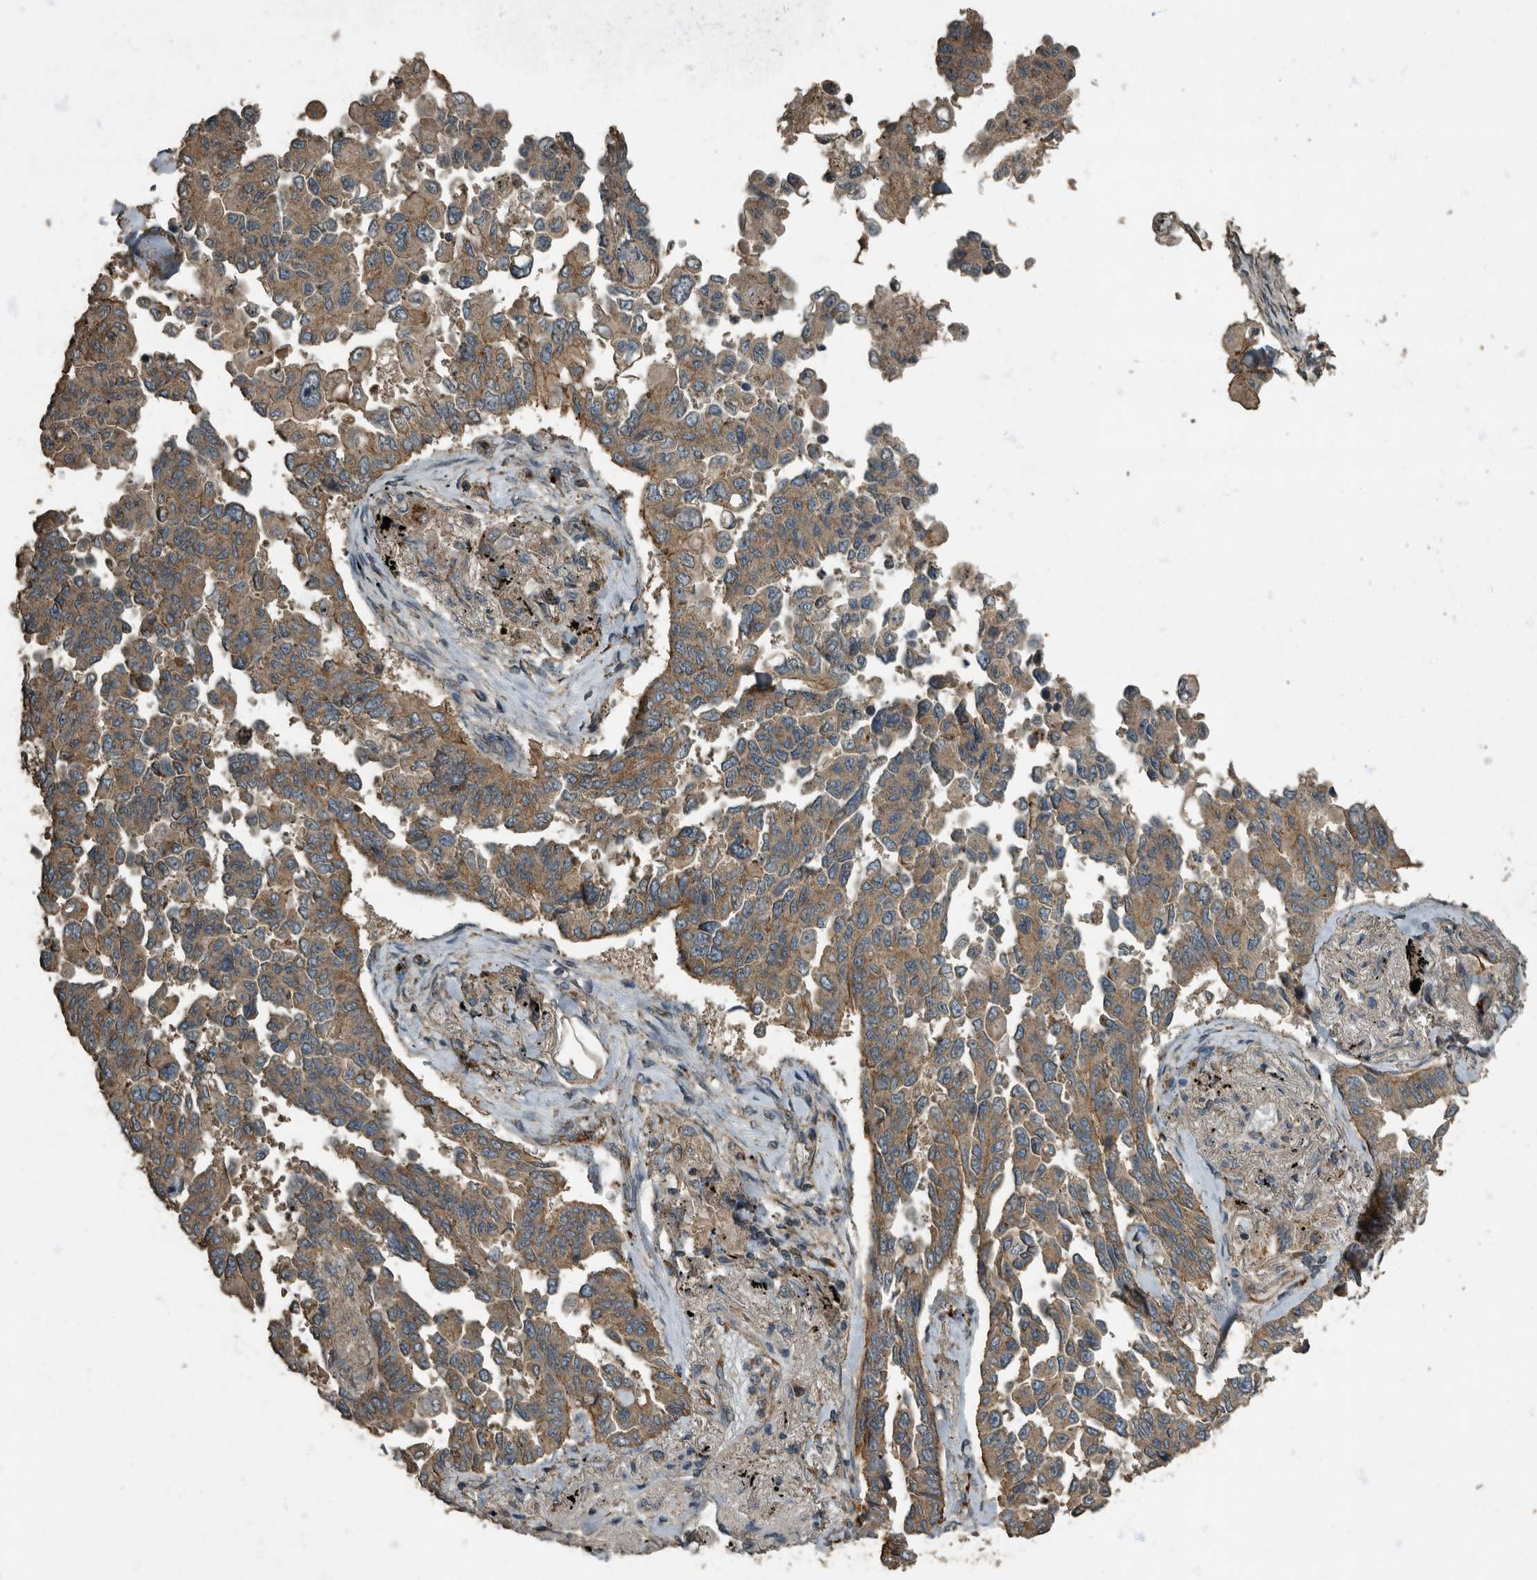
{"staining": {"intensity": "moderate", "quantity": ">75%", "location": "cytoplasmic/membranous"}, "tissue": "lung cancer", "cell_type": "Tumor cells", "image_type": "cancer", "snomed": [{"axis": "morphology", "description": "Adenocarcinoma, NOS"}, {"axis": "topography", "description": "Lung"}], "caption": "This is an image of IHC staining of lung cancer, which shows moderate positivity in the cytoplasmic/membranous of tumor cells.", "gene": "IL15RA", "patient": {"sex": "female", "age": 67}}